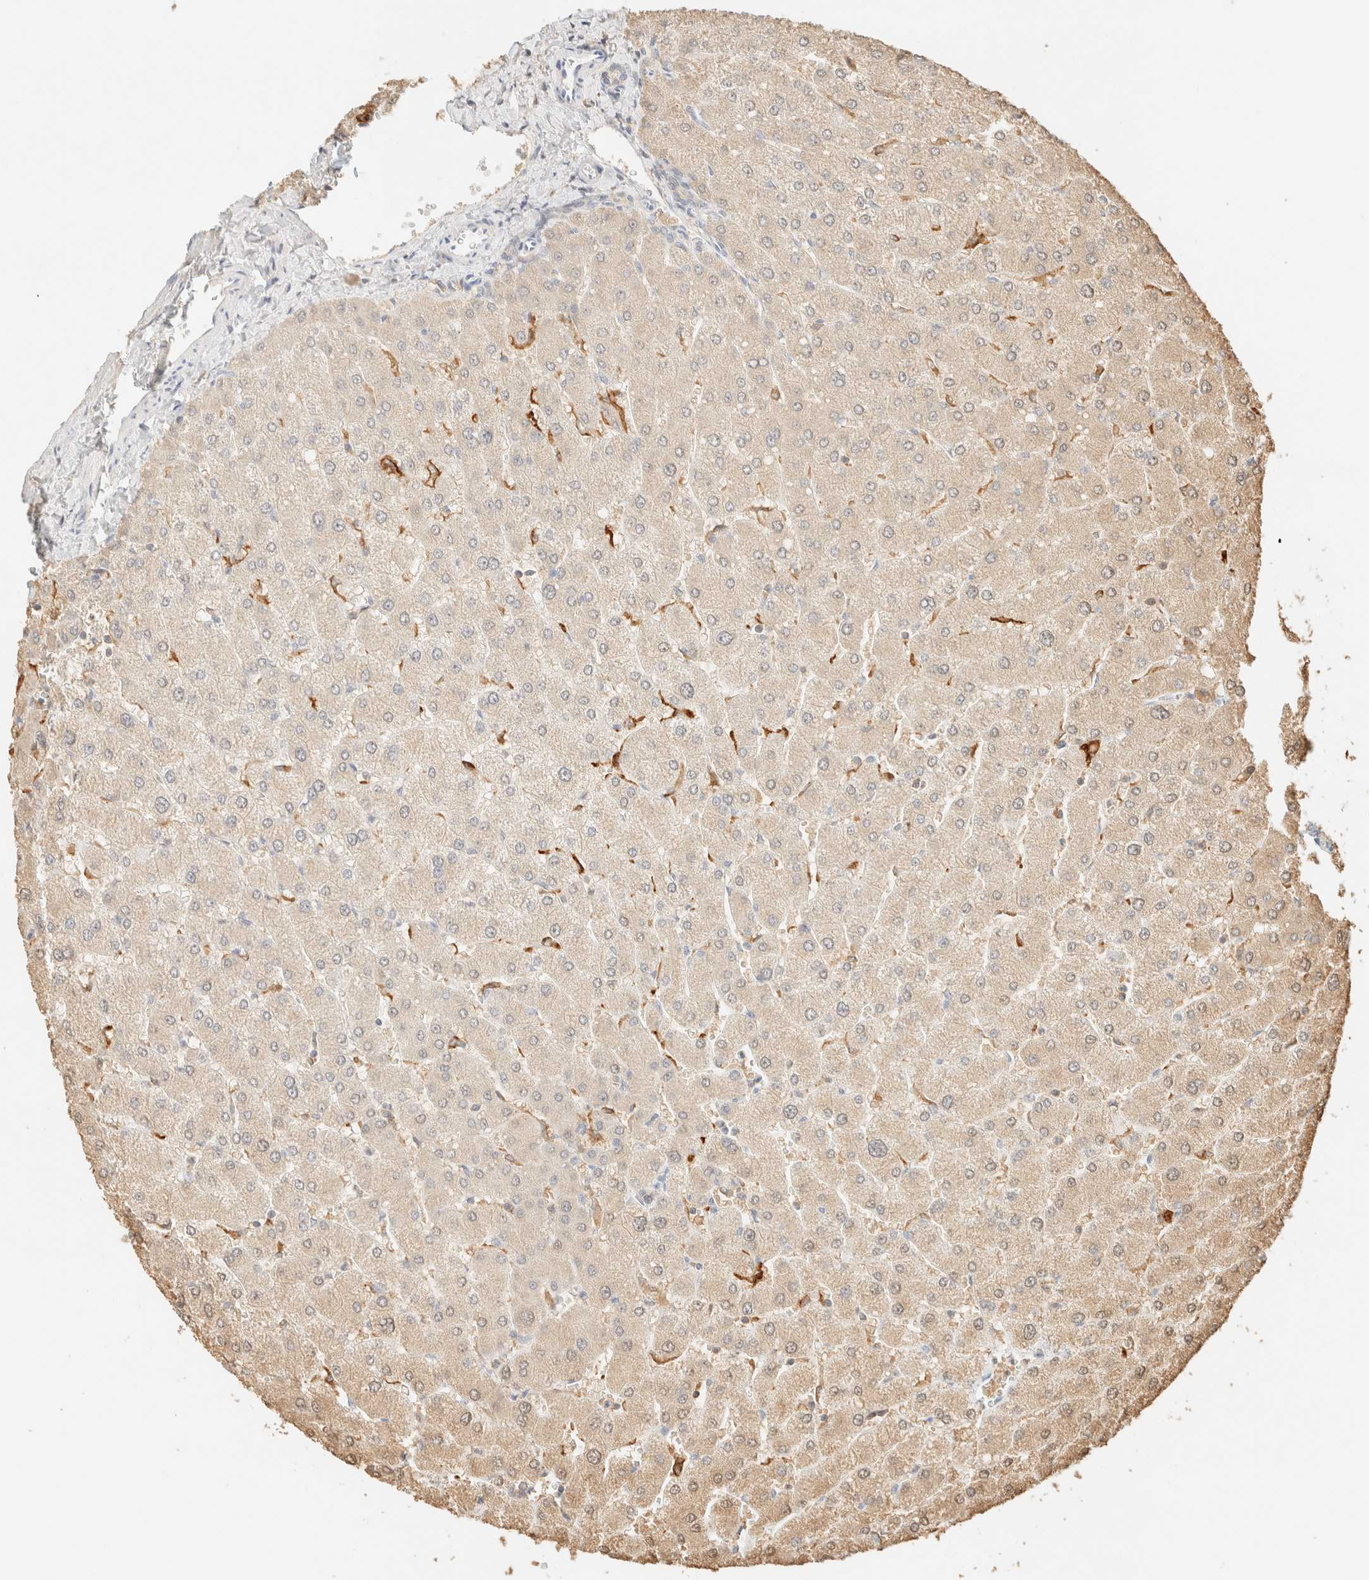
{"staining": {"intensity": "negative", "quantity": "none", "location": "none"}, "tissue": "liver", "cell_type": "Cholangiocytes", "image_type": "normal", "snomed": [{"axis": "morphology", "description": "Normal tissue, NOS"}, {"axis": "topography", "description": "Liver"}], "caption": "Immunohistochemistry (IHC) of benign human liver demonstrates no staining in cholangiocytes. Brightfield microscopy of immunohistochemistry stained with DAB (brown) and hematoxylin (blue), captured at high magnification.", "gene": "TIMD4", "patient": {"sex": "male", "age": 55}}